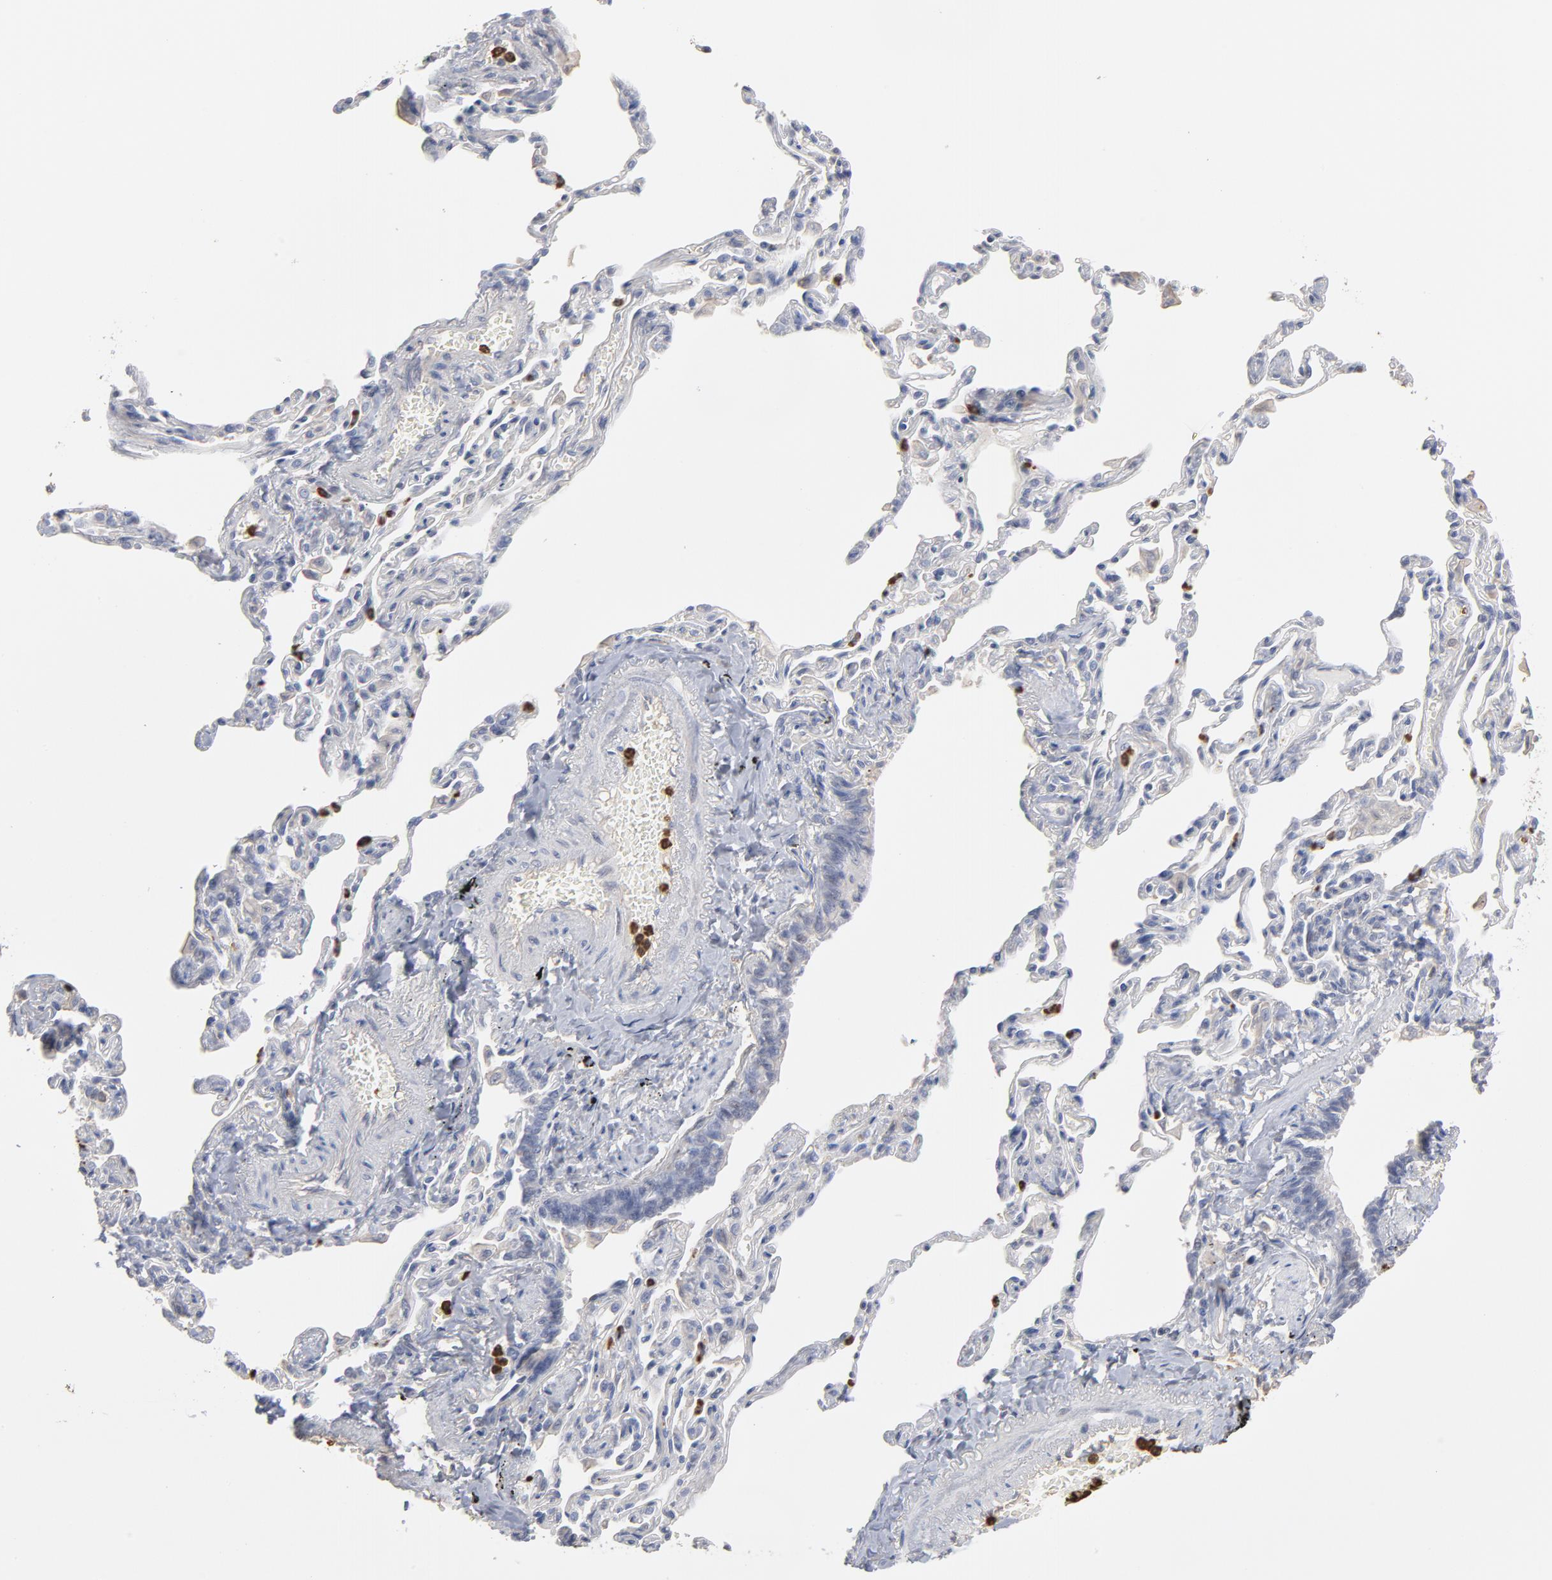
{"staining": {"intensity": "weak", "quantity": "25%-75%", "location": "cytoplasmic/membranous,nuclear"}, "tissue": "bronchus", "cell_type": "Respiratory epithelial cells", "image_type": "normal", "snomed": [{"axis": "morphology", "description": "Normal tissue, NOS"}, {"axis": "topography", "description": "Cartilage tissue"}, {"axis": "topography", "description": "Bronchus"}, {"axis": "topography", "description": "Lung"}], "caption": "High-magnification brightfield microscopy of normal bronchus stained with DAB (3,3'-diaminobenzidine) (brown) and counterstained with hematoxylin (blue). respiratory epithelial cells exhibit weak cytoplasmic/membranous,nuclear staining is present in approximately25%-75% of cells. (Brightfield microscopy of DAB IHC at high magnification).", "gene": "PNMA1", "patient": {"sex": "male", "age": 64}}